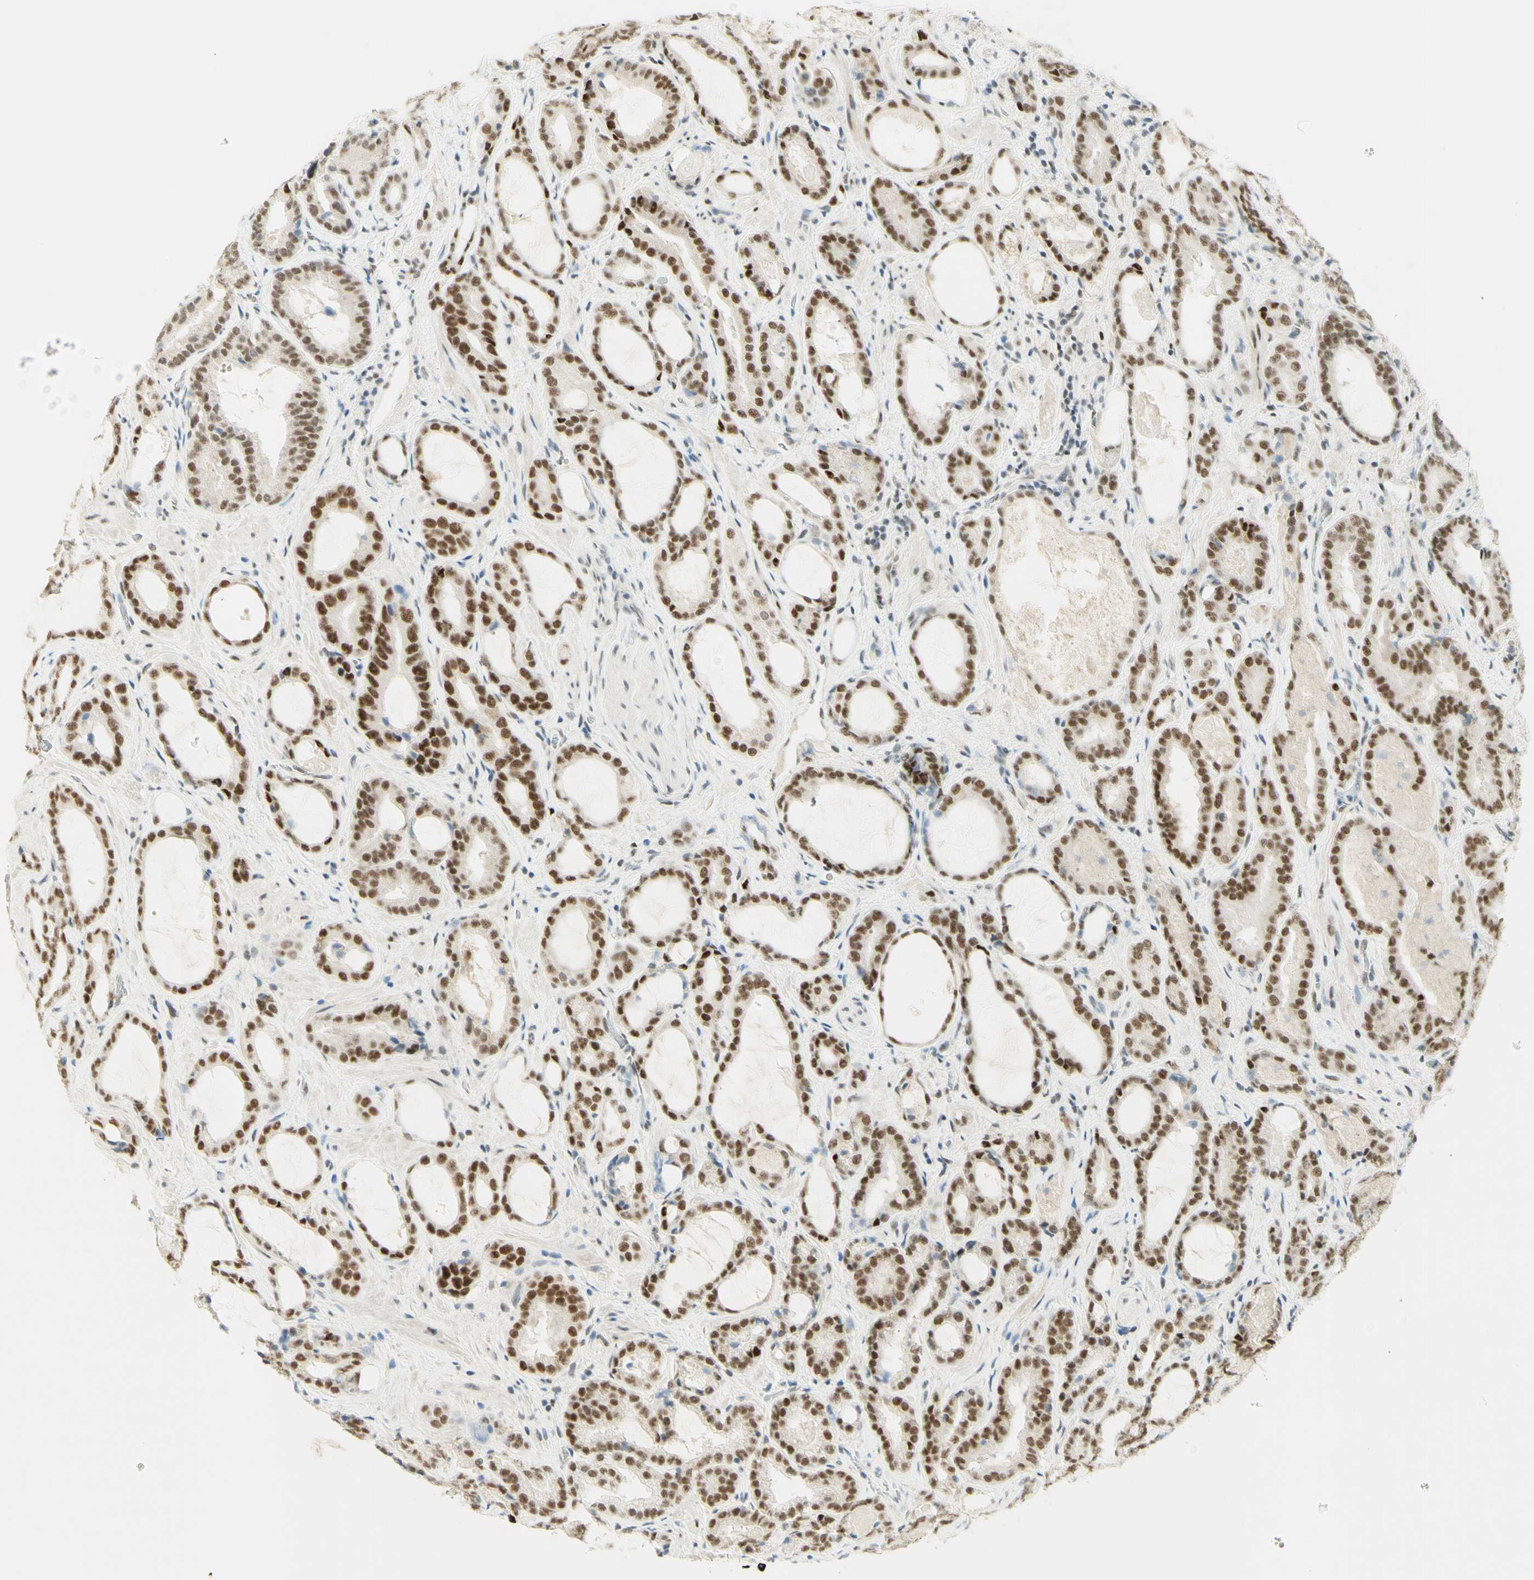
{"staining": {"intensity": "moderate", "quantity": ">75%", "location": "nuclear"}, "tissue": "prostate cancer", "cell_type": "Tumor cells", "image_type": "cancer", "snomed": [{"axis": "morphology", "description": "Adenocarcinoma, Low grade"}, {"axis": "topography", "description": "Prostate"}], "caption": "There is medium levels of moderate nuclear positivity in tumor cells of adenocarcinoma (low-grade) (prostate), as demonstrated by immunohistochemical staining (brown color).", "gene": "PMS2", "patient": {"sex": "male", "age": 60}}